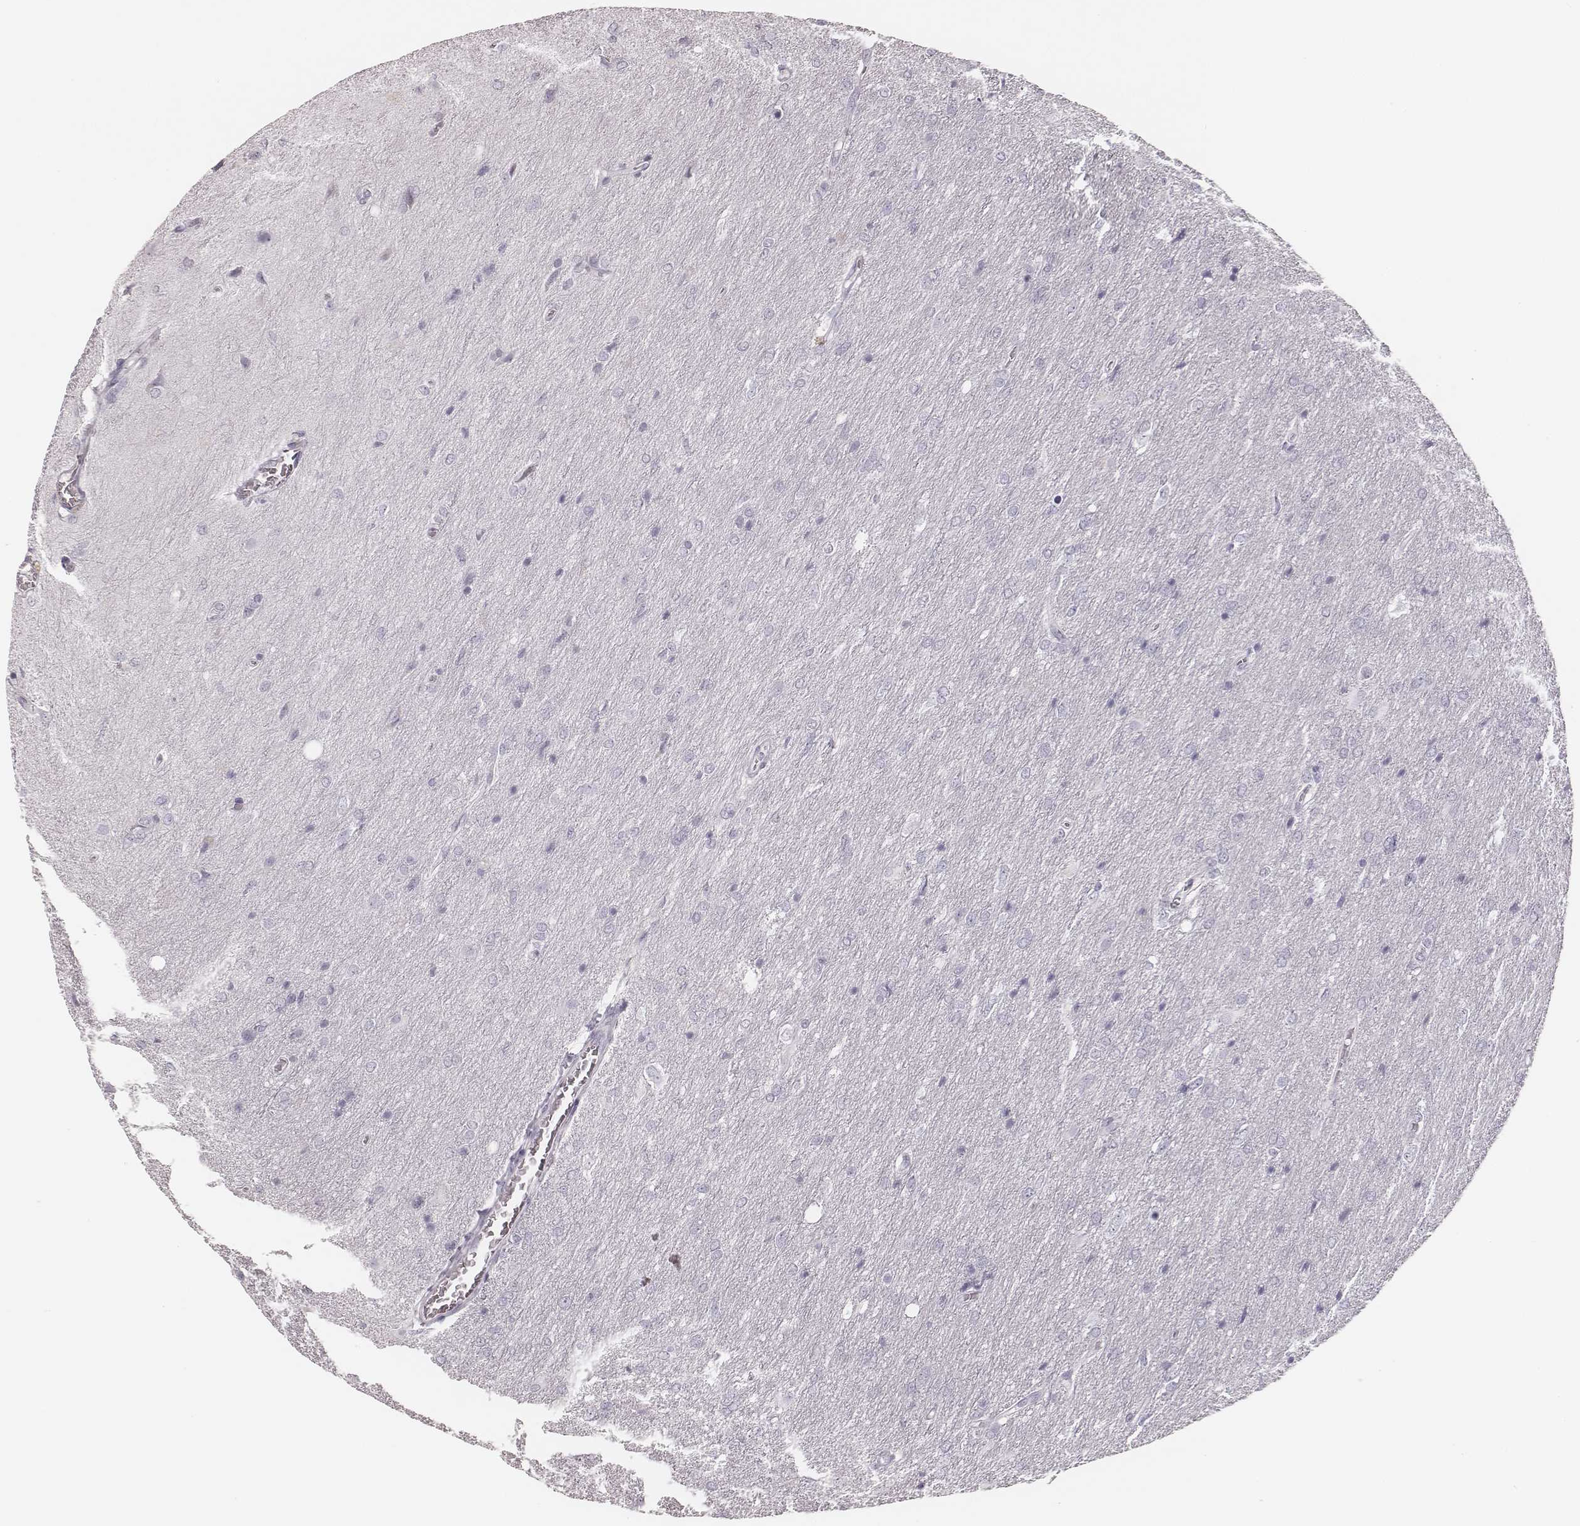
{"staining": {"intensity": "negative", "quantity": "none", "location": "none"}, "tissue": "glioma", "cell_type": "Tumor cells", "image_type": "cancer", "snomed": [{"axis": "morphology", "description": "Glioma, malignant, High grade"}, {"axis": "topography", "description": "Brain"}], "caption": "High power microscopy image of an IHC micrograph of malignant high-grade glioma, revealing no significant staining in tumor cells. (DAB immunohistochemistry visualized using brightfield microscopy, high magnification).", "gene": "MSX1", "patient": {"sex": "male", "age": 53}}